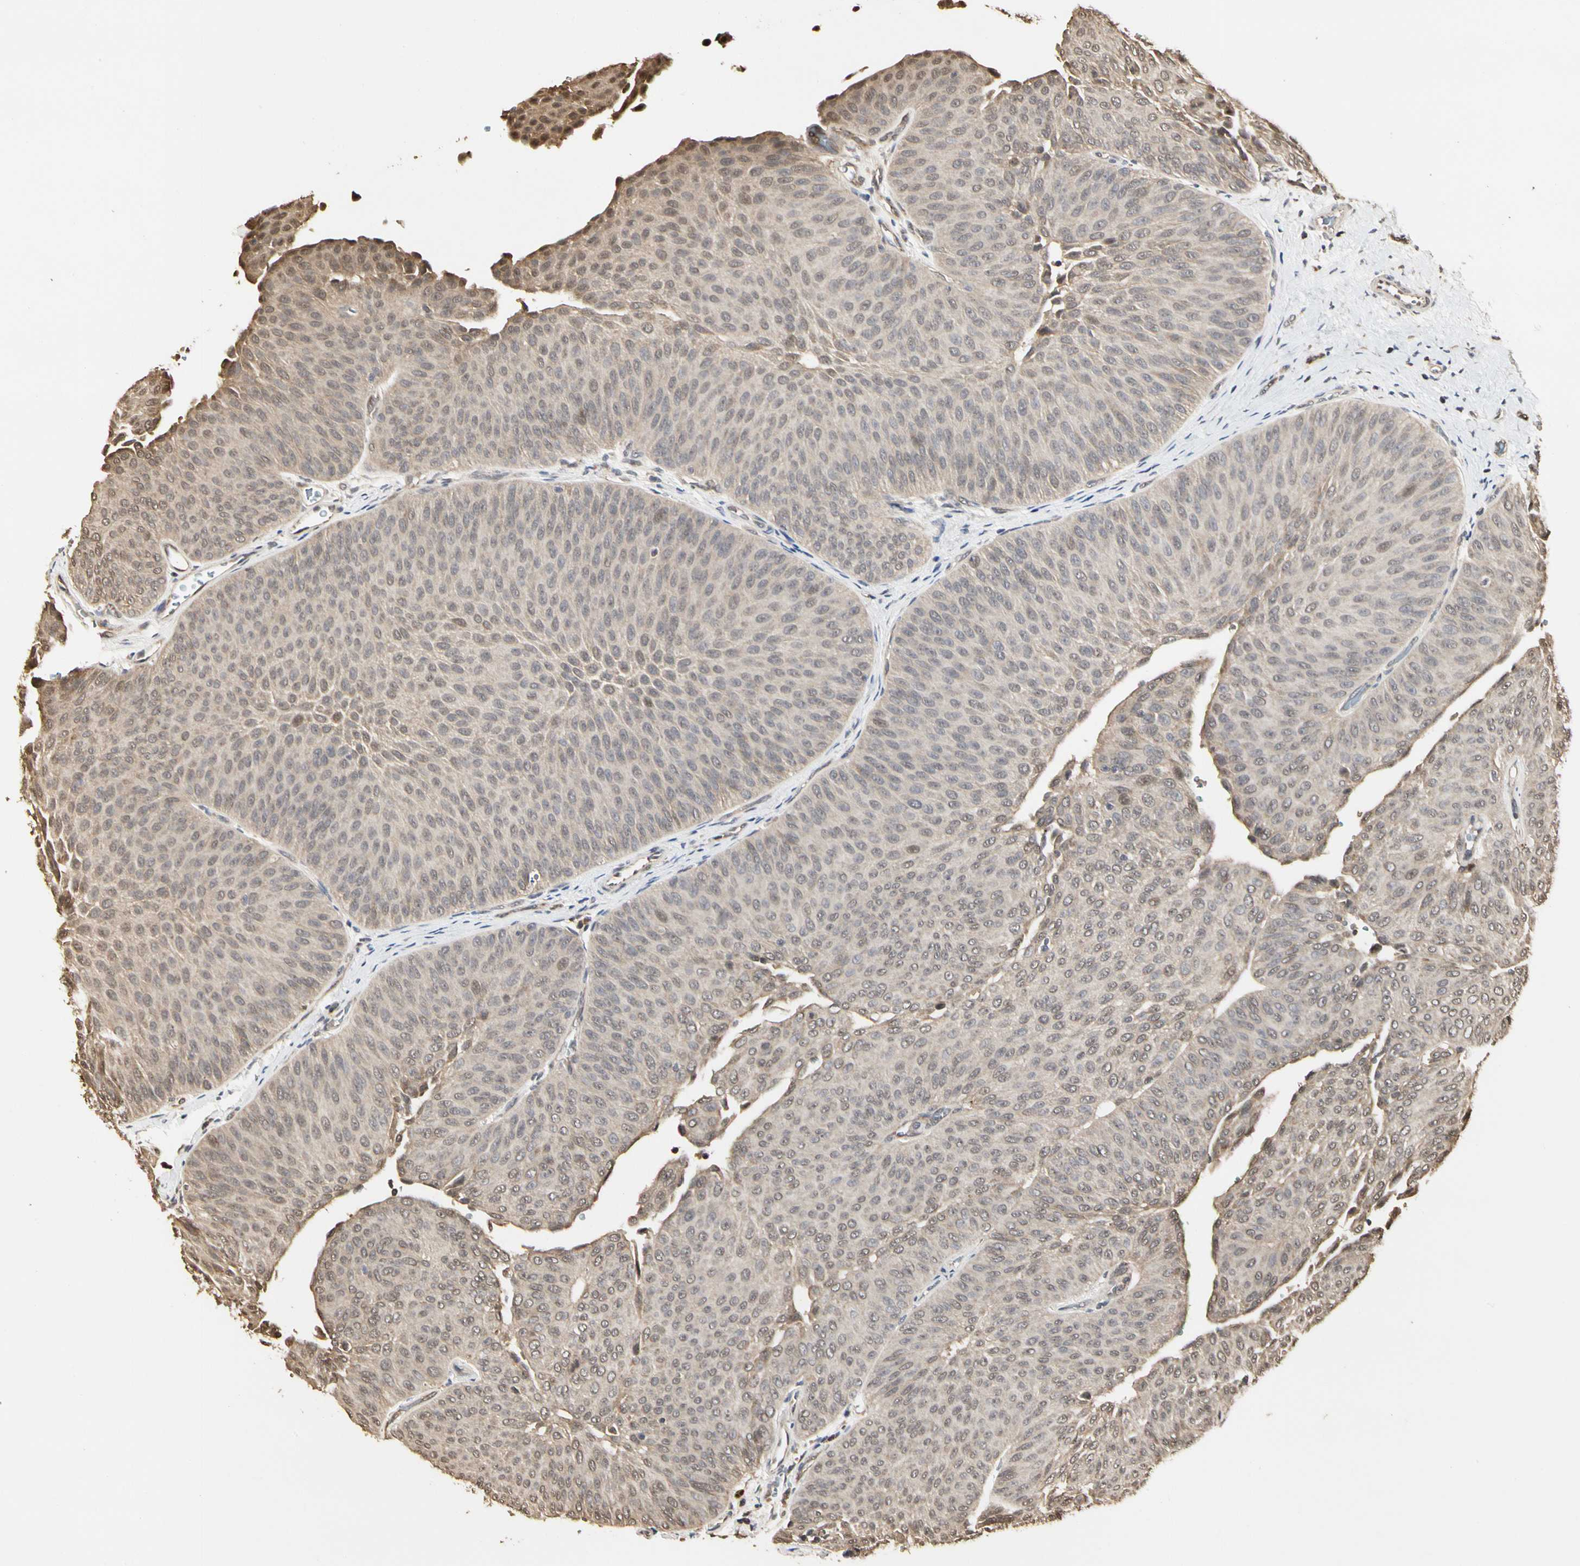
{"staining": {"intensity": "weak", "quantity": ">75%", "location": "cytoplasmic/membranous"}, "tissue": "urothelial cancer", "cell_type": "Tumor cells", "image_type": "cancer", "snomed": [{"axis": "morphology", "description": "Urothelial carcinoma, Low grade"}, {"axis": "topography", "description": "Urinary bladder"}], "caption": "IHC of low-grade urothelial carcinoma displays low levels of weak cytoplasmic/membranous staining in approximately >75% of tumor cells.", "gene": "TAOK1", "patient": {"sex": "female", "age": 60}}